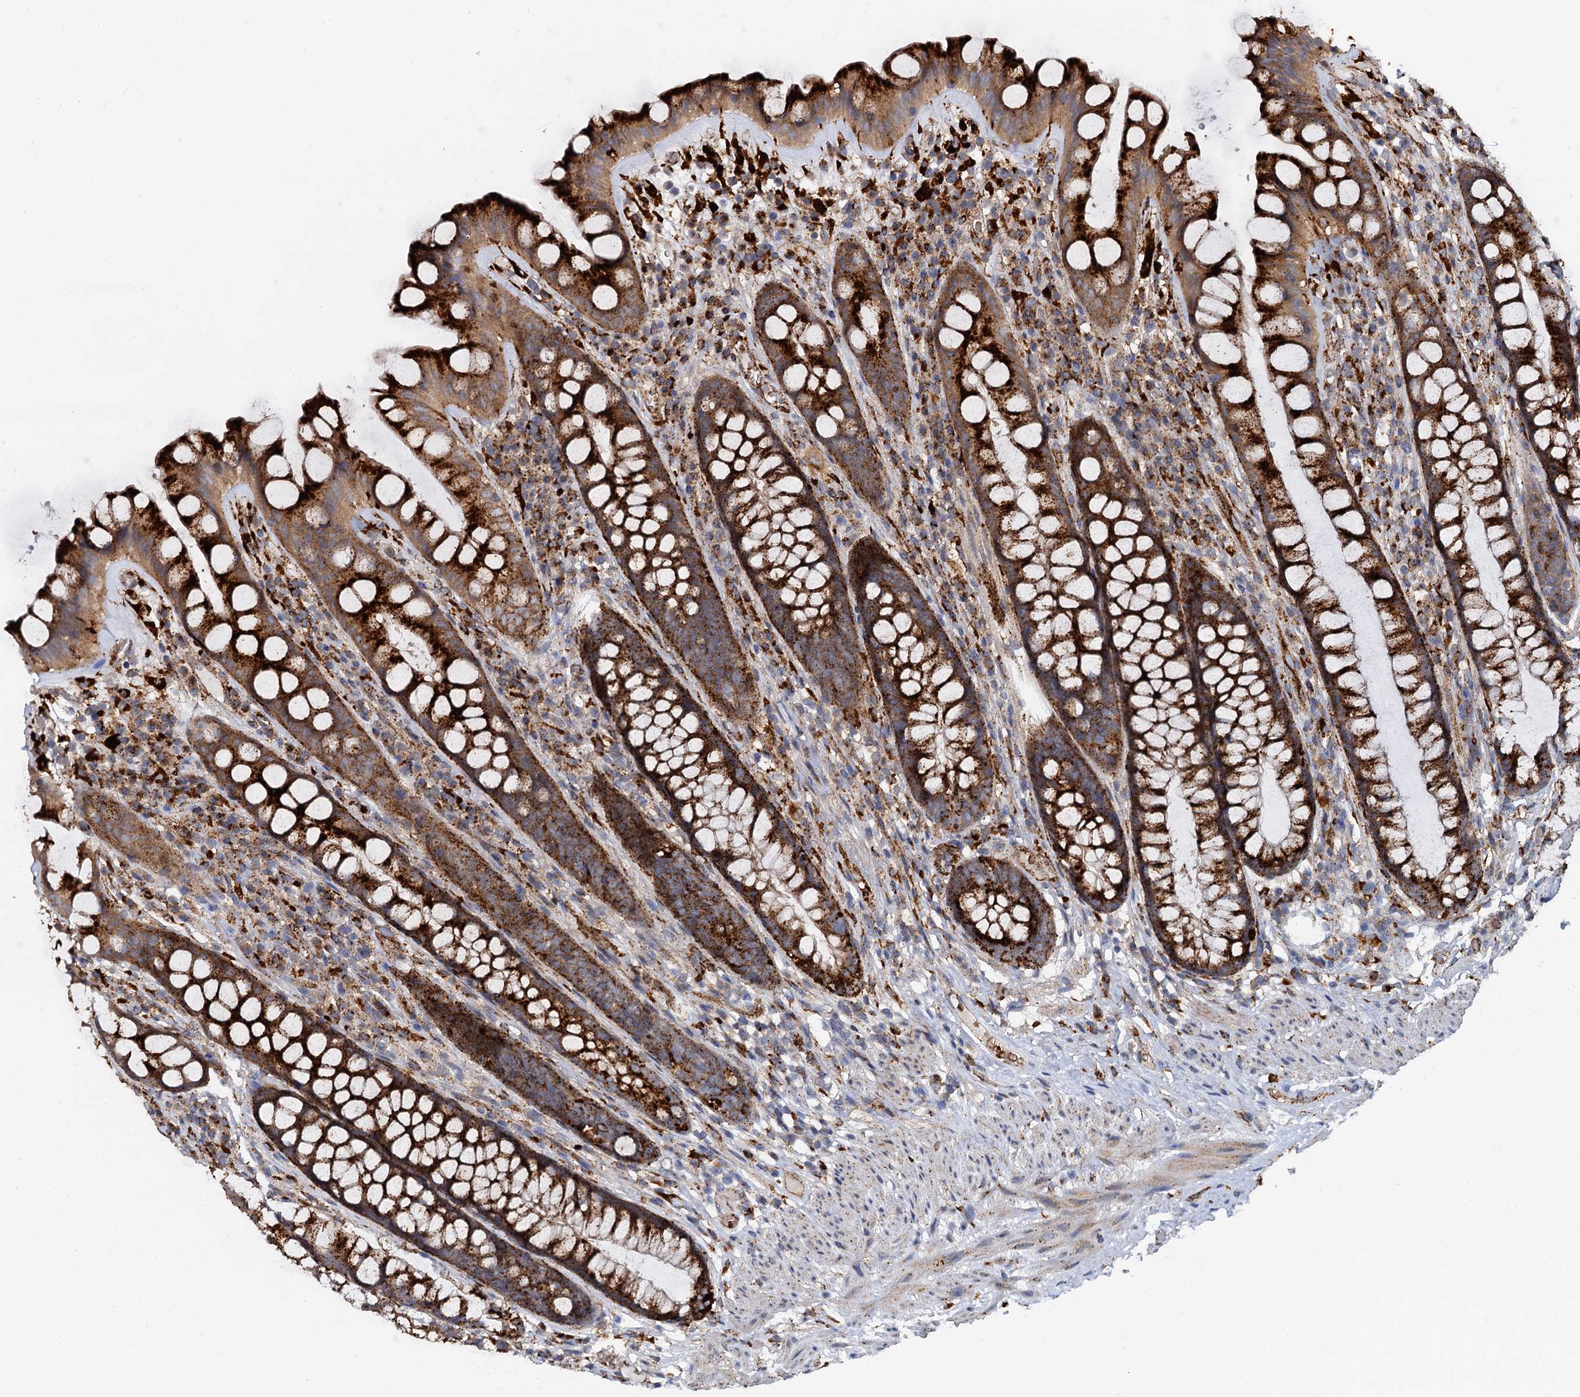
{"staining": {"intensity": "strong", "quantity": ">75%", "location": "cytoplasmic/membranous"}, "tissue": "rectum", "cell_type": "Glandular cells", "image_type": "normal", "snomed": [{"axis": "morphology", "description": "Normal tissue, NOS"}, {"axis": "topography", "description": "Rectum"}], "caption": "Benign rectum was stained to show a protein in brown. There is high levels of strong cytoplasmic/membranous staining in about >75% of glandular cells.", "gene": "GBA1", "patient": {"sex": "male", "age": 74}}